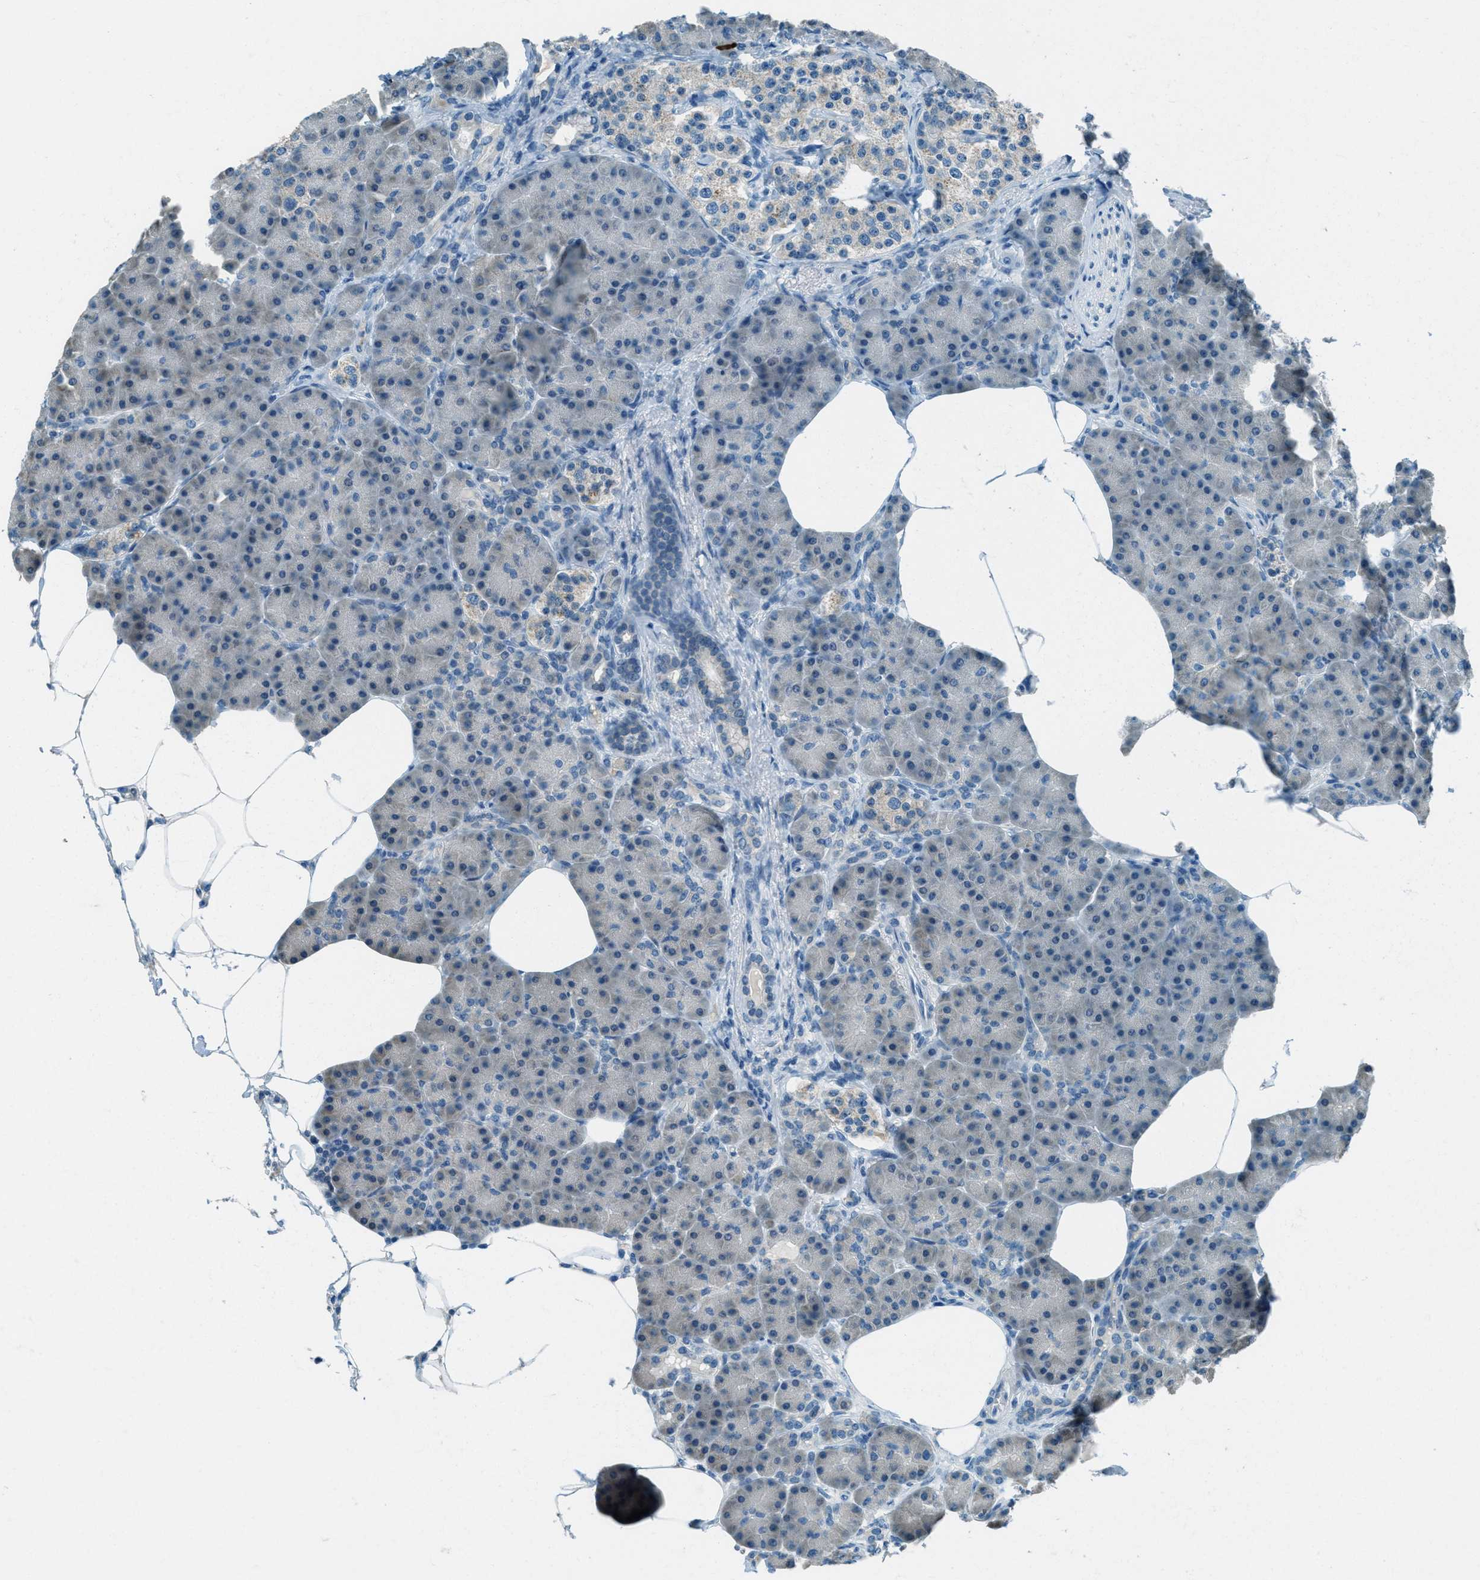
{"staining": {"intensity": "negative", "quantity": "none", "location": "none"}, "tissue": "pancreas", "cell_type": "Exocrine glandular cells", "image_type": "normal", "snomed": [{"axis": "morphology", "description": "Normal tissue, NOS"}, {"axis": "topography", "description": "Pancreas"}], "caption": "IHC histopathology image of unremarkable pancreas: human pancreas stained with DAB demonstrates no significant protein staining in exocrine glandular cells. Nuclei are stained in blue.", "gene": "MSLN", "patient": {"sex": "female", "age": 70}}